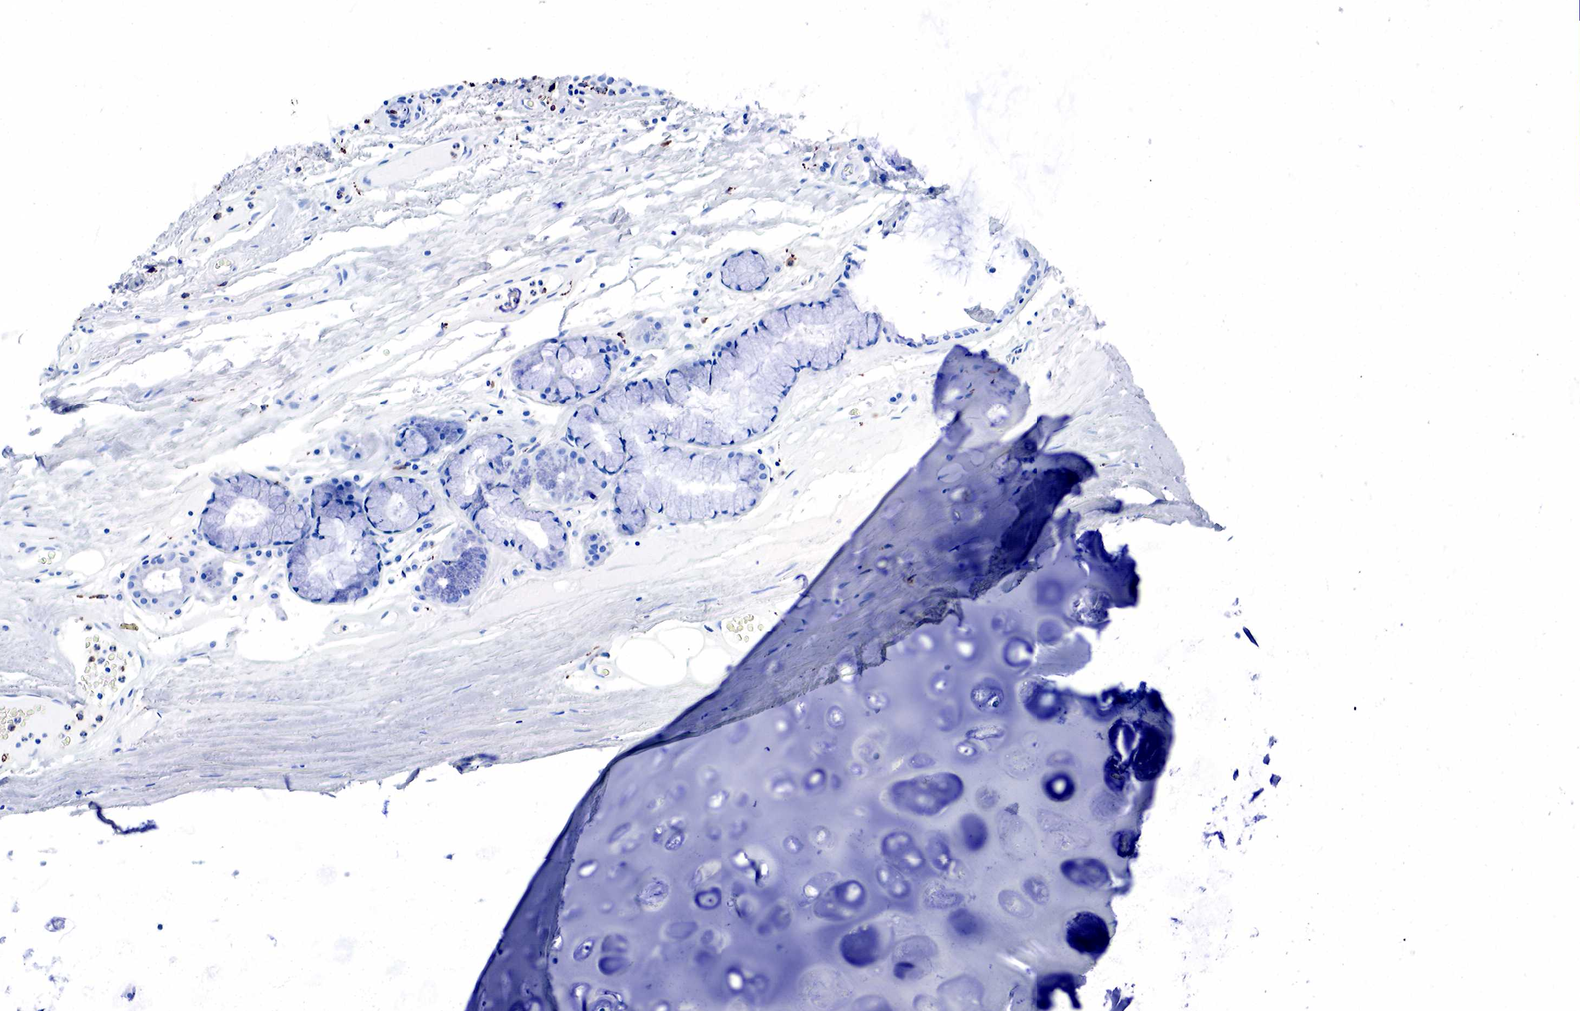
{"staining": {"intensity": "negative", "quantity": "none", "location": "none"}, "tissue": "bronchus", "cell_type": "Respiratory epithelial cells", "image_type": "normal", "snomed": [{"axis": "morphology", "description": "Normal tissue, NOS"}, {"axis": "topography", "description": "Cartilage tissue"}], "caption": "High power microscopy micrograph of an immunohistochemistry (IHC) image of benign bronchus, revealing no significant positivity in respiratory epithelial cells. The staining is performed using DAB brown chromogen with nuclei counter-stained in using hematoxylin.", "gene": "CD68", "patient": {"sex": "female", "age": 63}}